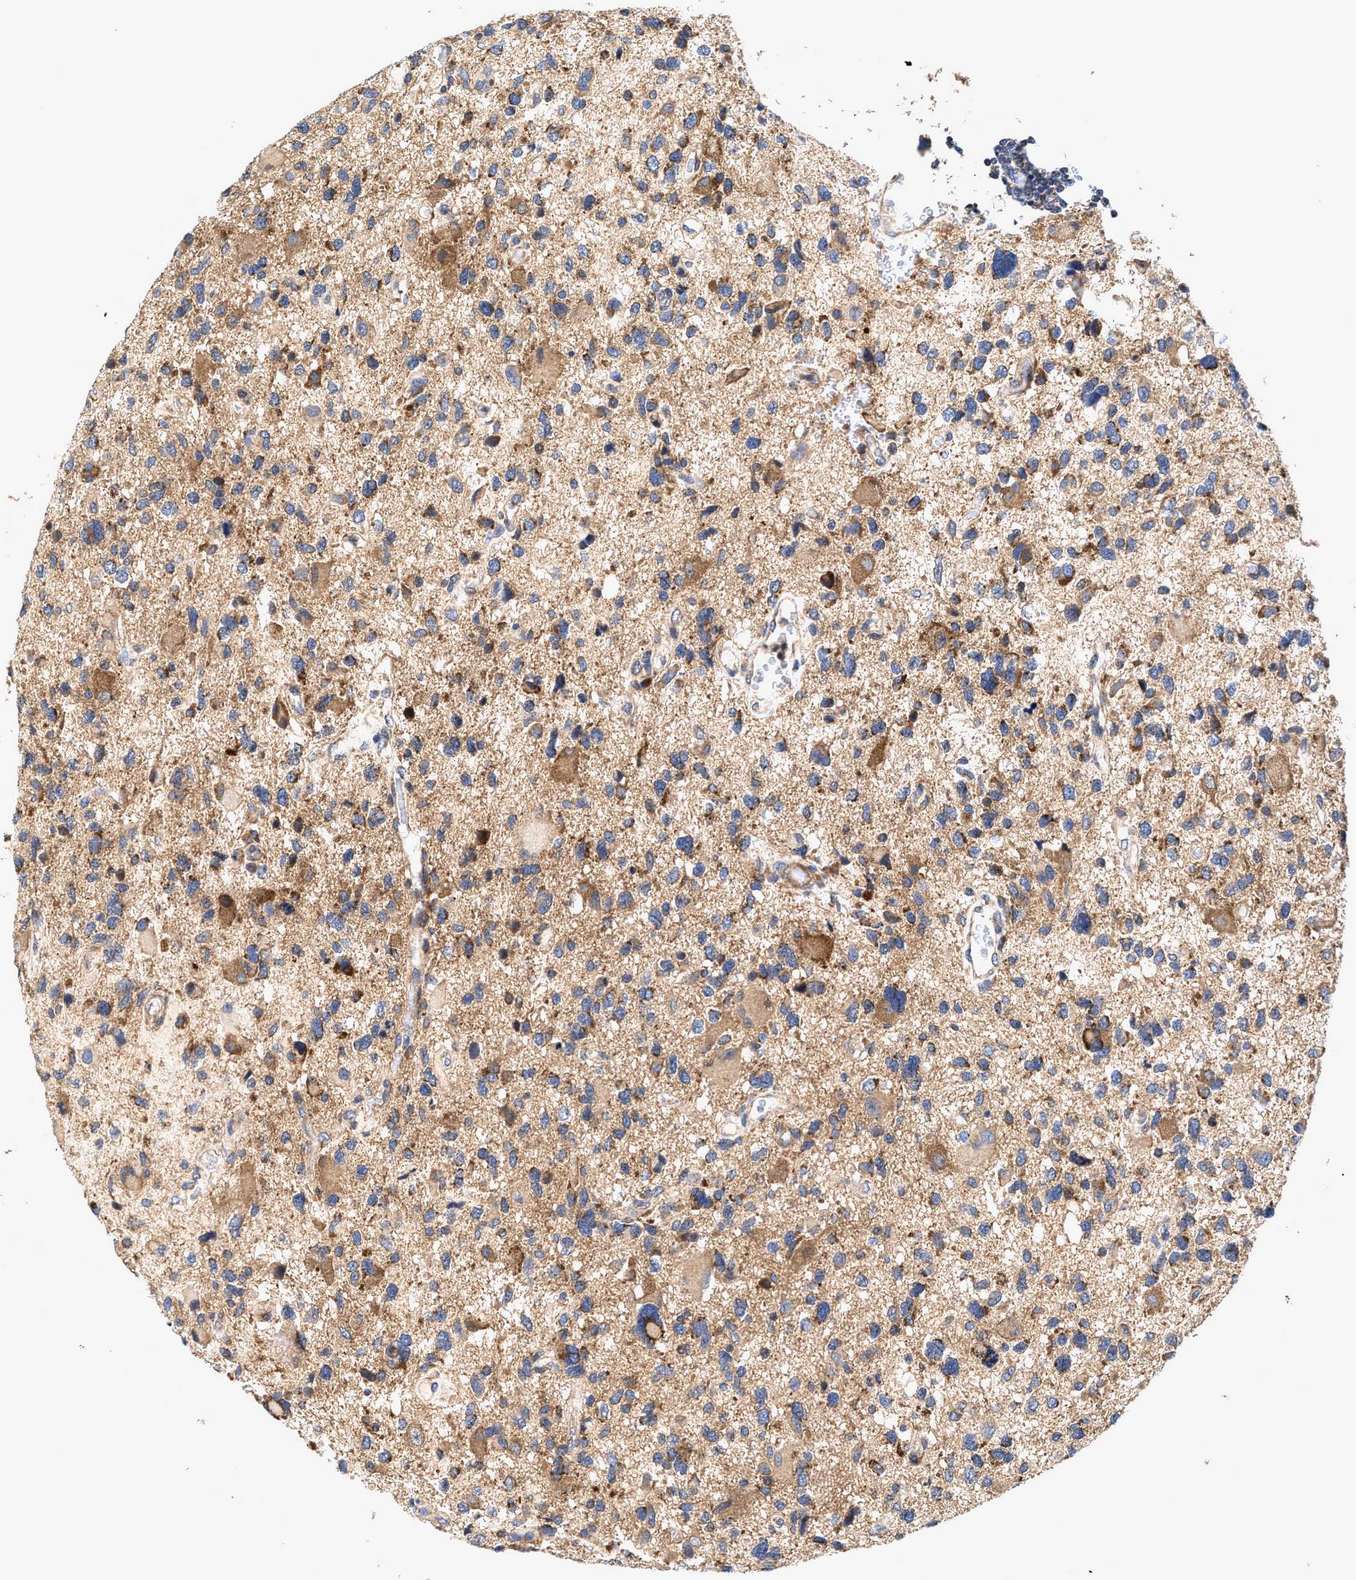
{"staining": {"intensity": "moderate", "quantity": "25%-75%", "location": "cytoplasmic/membranous"}, "tissue": "glioma", "cell_type": "Tumor cells", "image_type": "cancer", "snomed": [{"axis": "morphology", "description": "Glioma, malignant, High grade"}, {"axis": "topography", "description": "Brain"}], "caption": "IHC photomicrograph of glioma stained for a protein (brown), which shows medium levels of moderate cytoplasmic/membranous expression in approximately 25%-75% of tumor cells.", "gene": "EFNA4", "patient": {"sex": "male", "age": 33}}